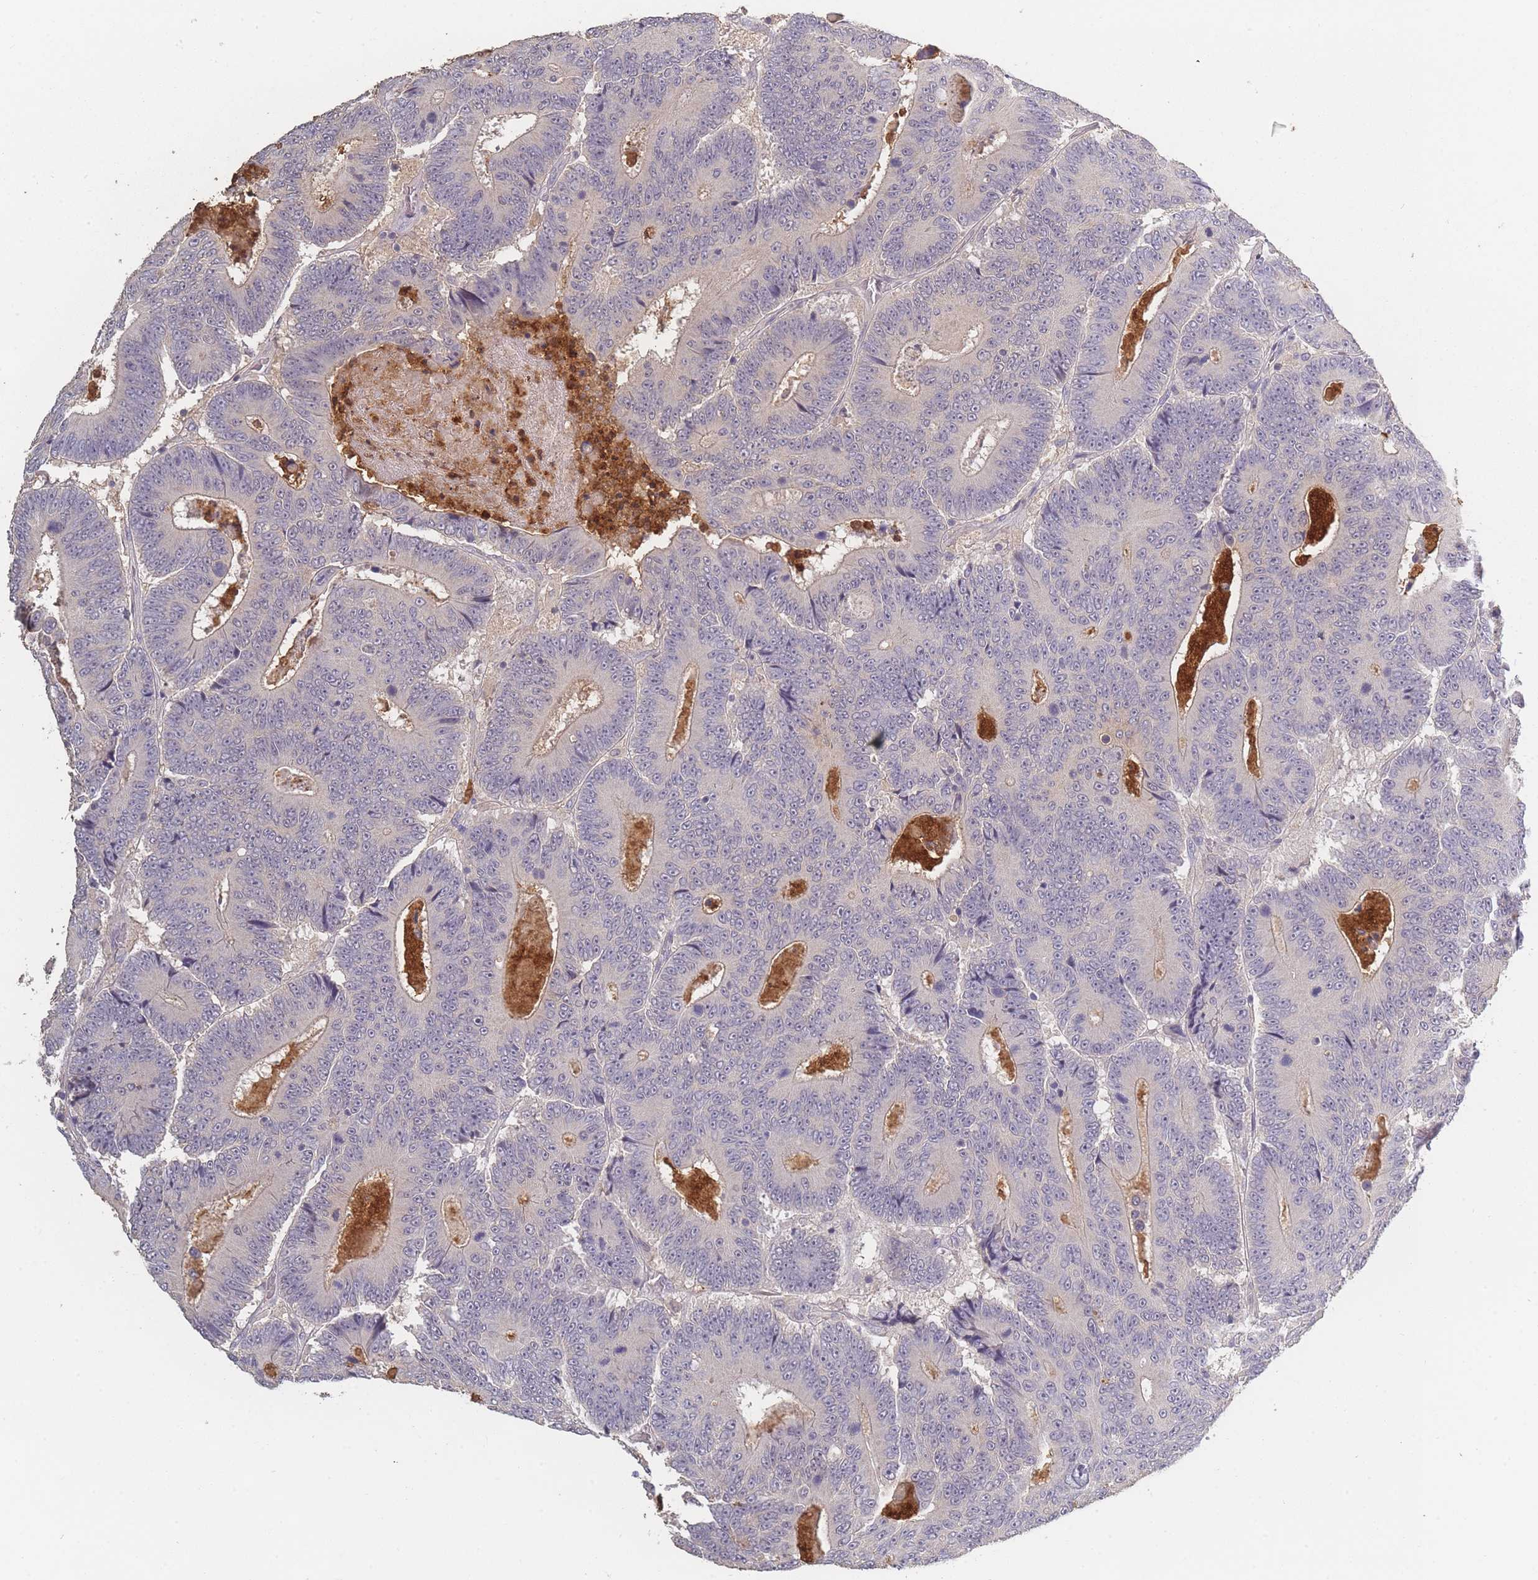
{"staining": {"intensity": "weak", "quantity": "<25%", "location": "cytoplasmic/membranous"}, "tissue": "colorectal cancer", "cell_type": "Tumor cells", "image_type": "cancer", "snomed": [{"axis": "morphology", "description": "Adenocarcinoma, NOS"}, {"axis": "topography", "description": "Colon"}], "caption": "Tumor cells show no significant positivity in colorectal adenocarcinoma.", "gene": "BST1", "patient": {"sex": "male", "age": 83}}